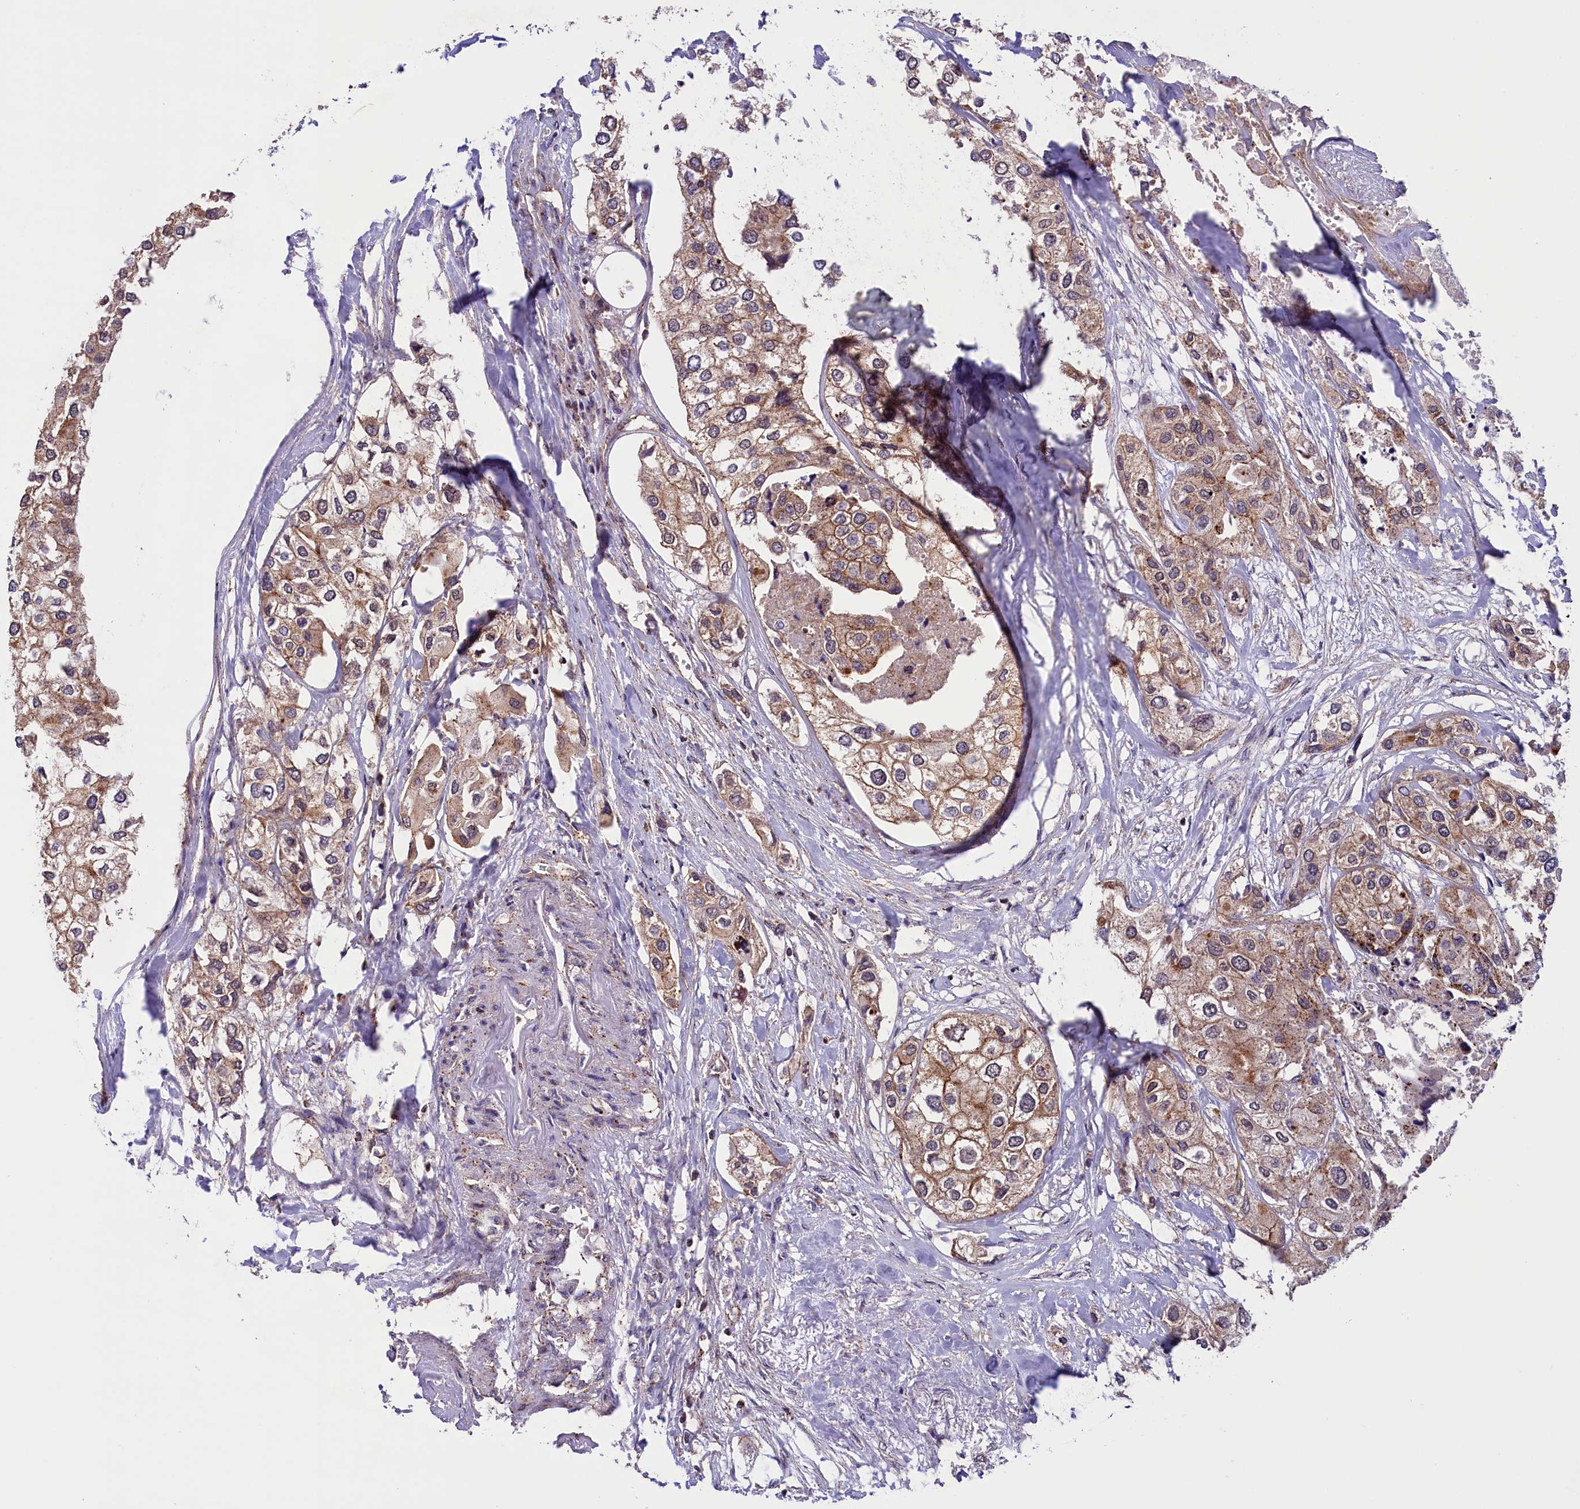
{"staining": {"intensity": "moderate", "quantity": ">75%", "location": "cytoplasmic/membranous"}, "tissue": "urothelial cancer", "cell_type": "Tumor cells", "image_type": "cancer", "snomed": [{"axis": "morphology", "description": "Urothelial carcinoma, High grade"}, {"axis": "topography", "description": "Urinary bladder"}], "caption": "Immunohistochemical staining of human urothelial cancer demonstrates moderate cytoplasmic/membranous protein staining in approximately >75% of tumor cells.", "gene": "IST1", "patient": {"sex": "male", "age": 64}}